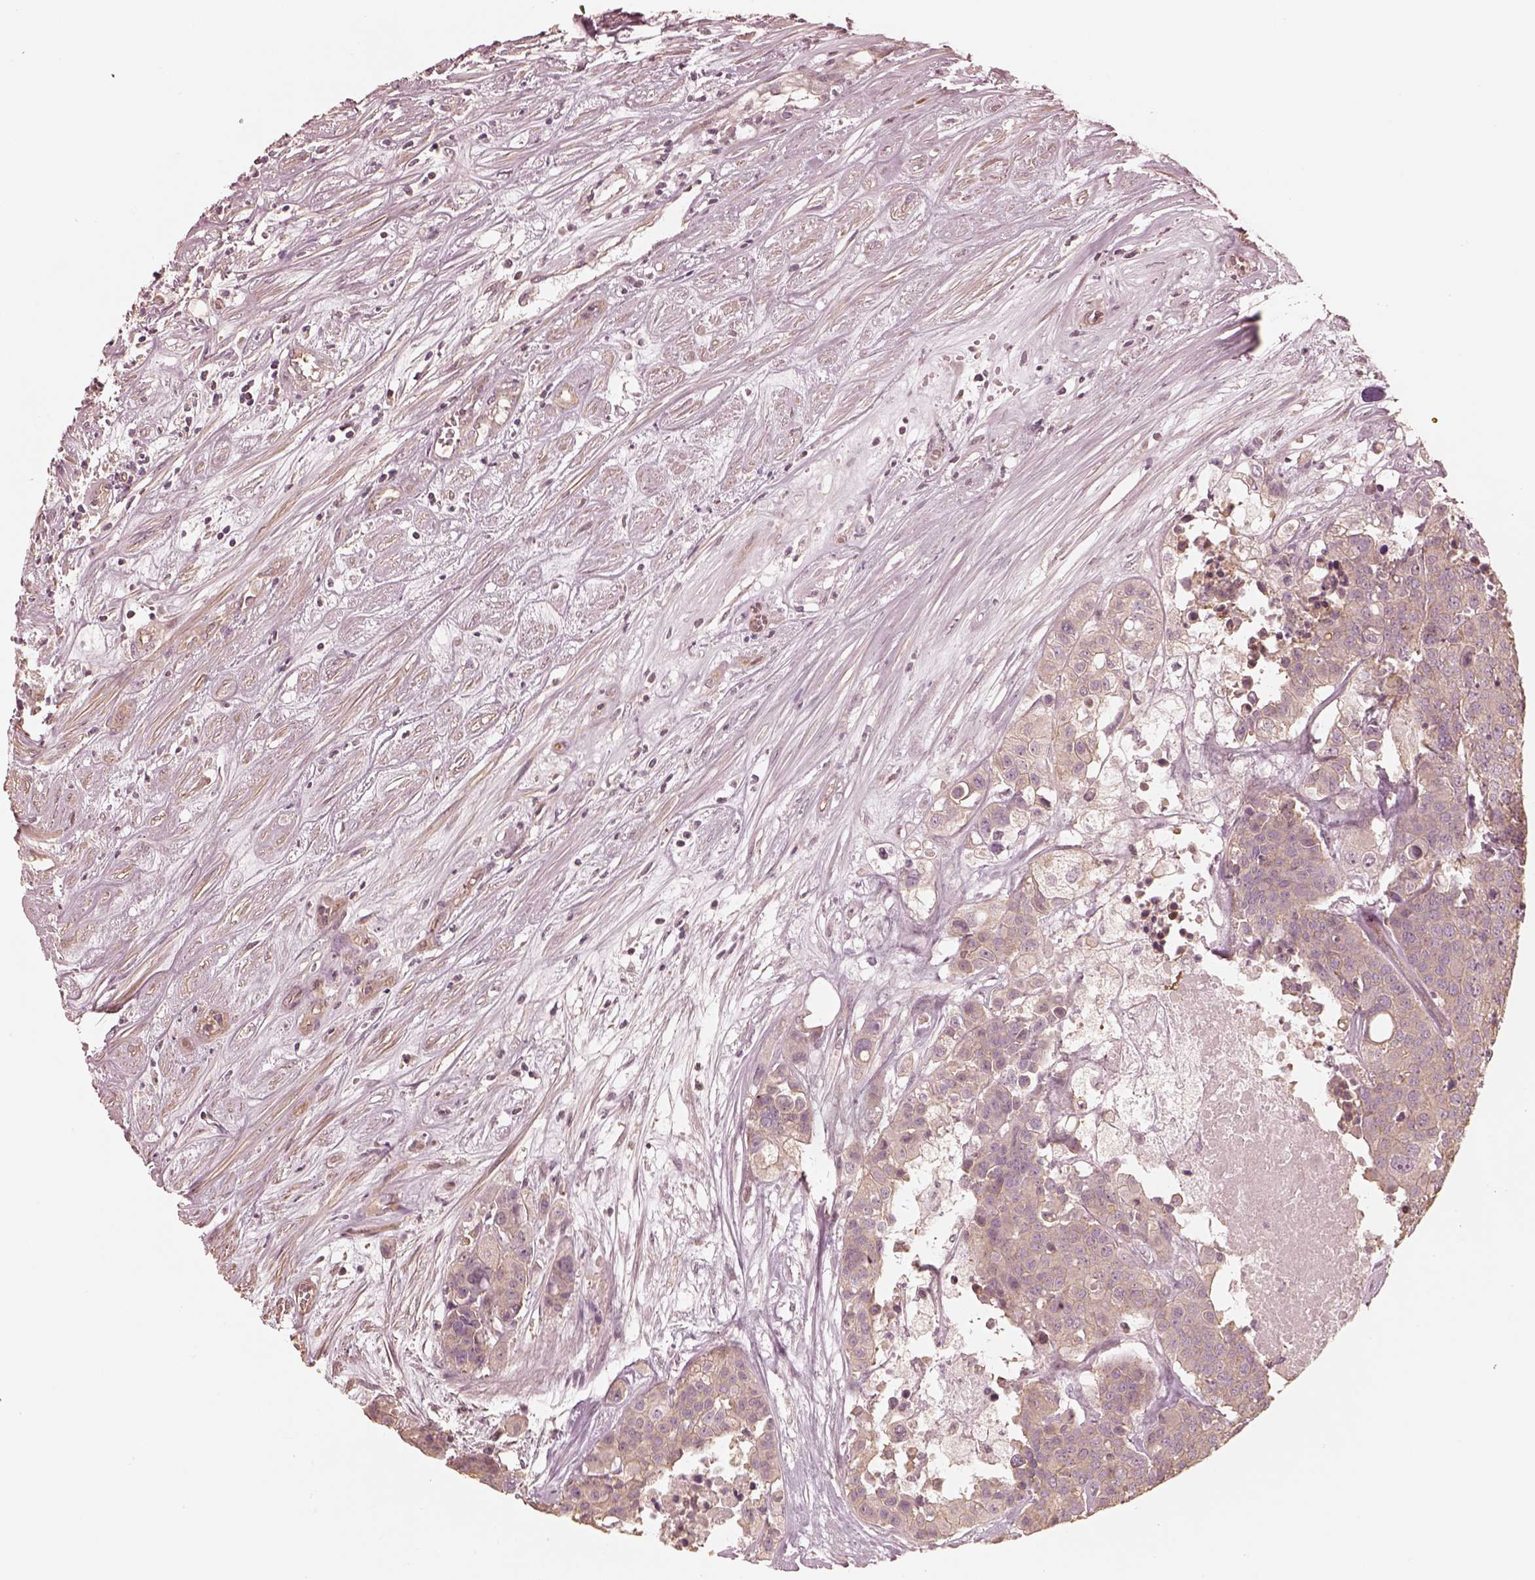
{"staining": {"intensity": "negative", "quantity": "none", "location": "none"}, "tissue": "carcinoid", "cell_type": "Tumor cells", "image_type": "cancer", "snomed": [{"axis": "morphology", "description": "Carcinoid, malignant, NOS"}, {"axis": "topography", "description": "Colon"}], "caption": "This image is of malignant carcinoid stained with immunohistochemistry to label a protein in brown with the nuclei are counter-stained blue. There is no expression in tumor cells. (DAB immunohistochemistry visualized using brightfield microscopy, high magnification).", "gene": "KIF5C", "patient": {"sex": "male", "age": 81}}